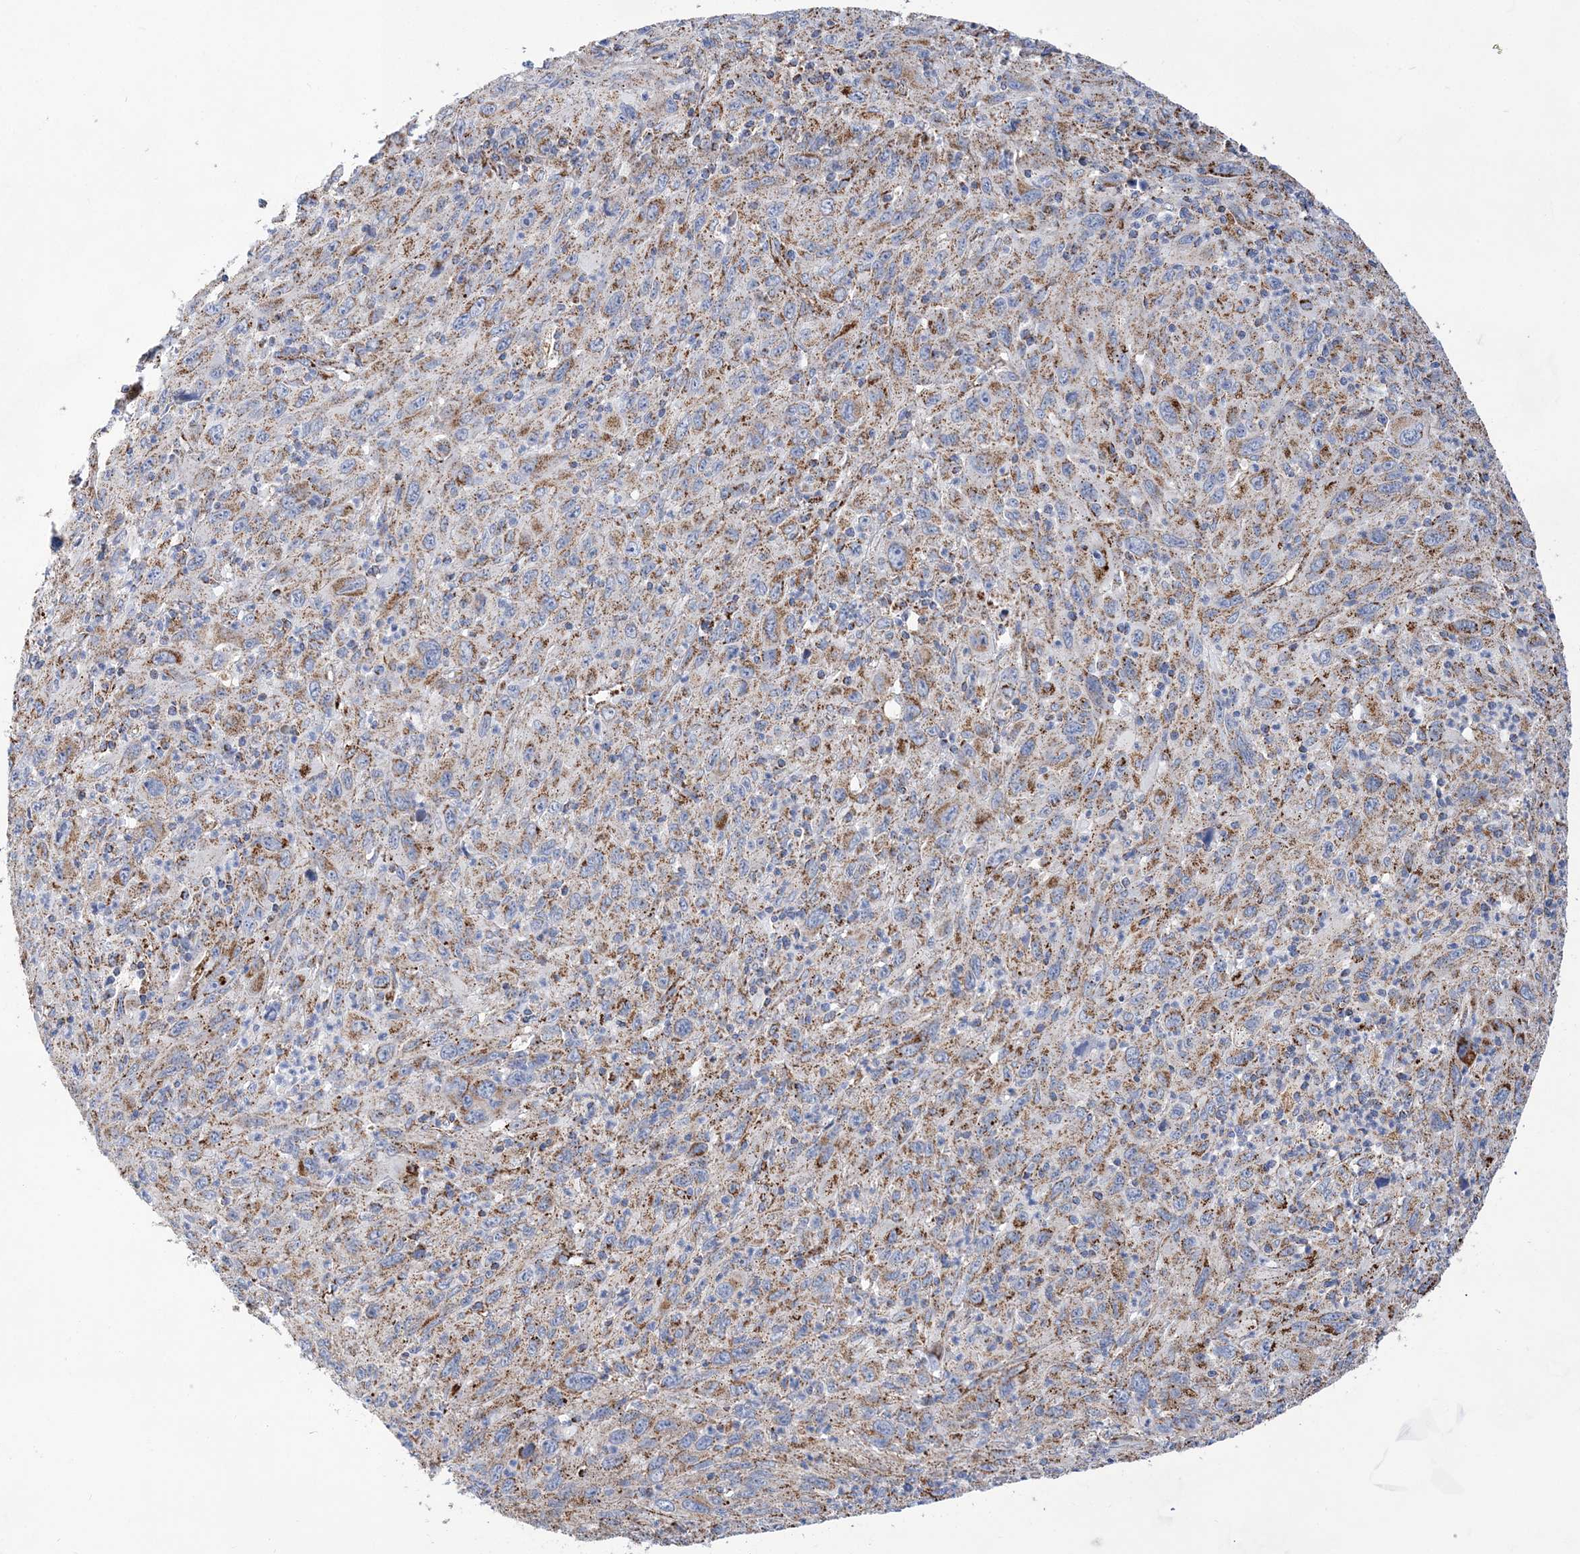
{"staining": {"intensity": "moderate", "quantity": "25%-75%", "location": "cytoplasmic/membranous"}, "tissue": "melanoma", "cell_type": "Tumor cells", "image_type": "cancer", "snomed": [{"axis": "morphology", "description": "Malignant melanoma, Metastatic site"}, {"axis": "topography", "description": "Skin"}], "caption": "Tumor cells show medium levels of moderate cytoplasmic/membranous expression in about 25%-75% of cells in melanoma.", "gene": "ACOT9", "patient": {"sex": "female", "age": 56}}